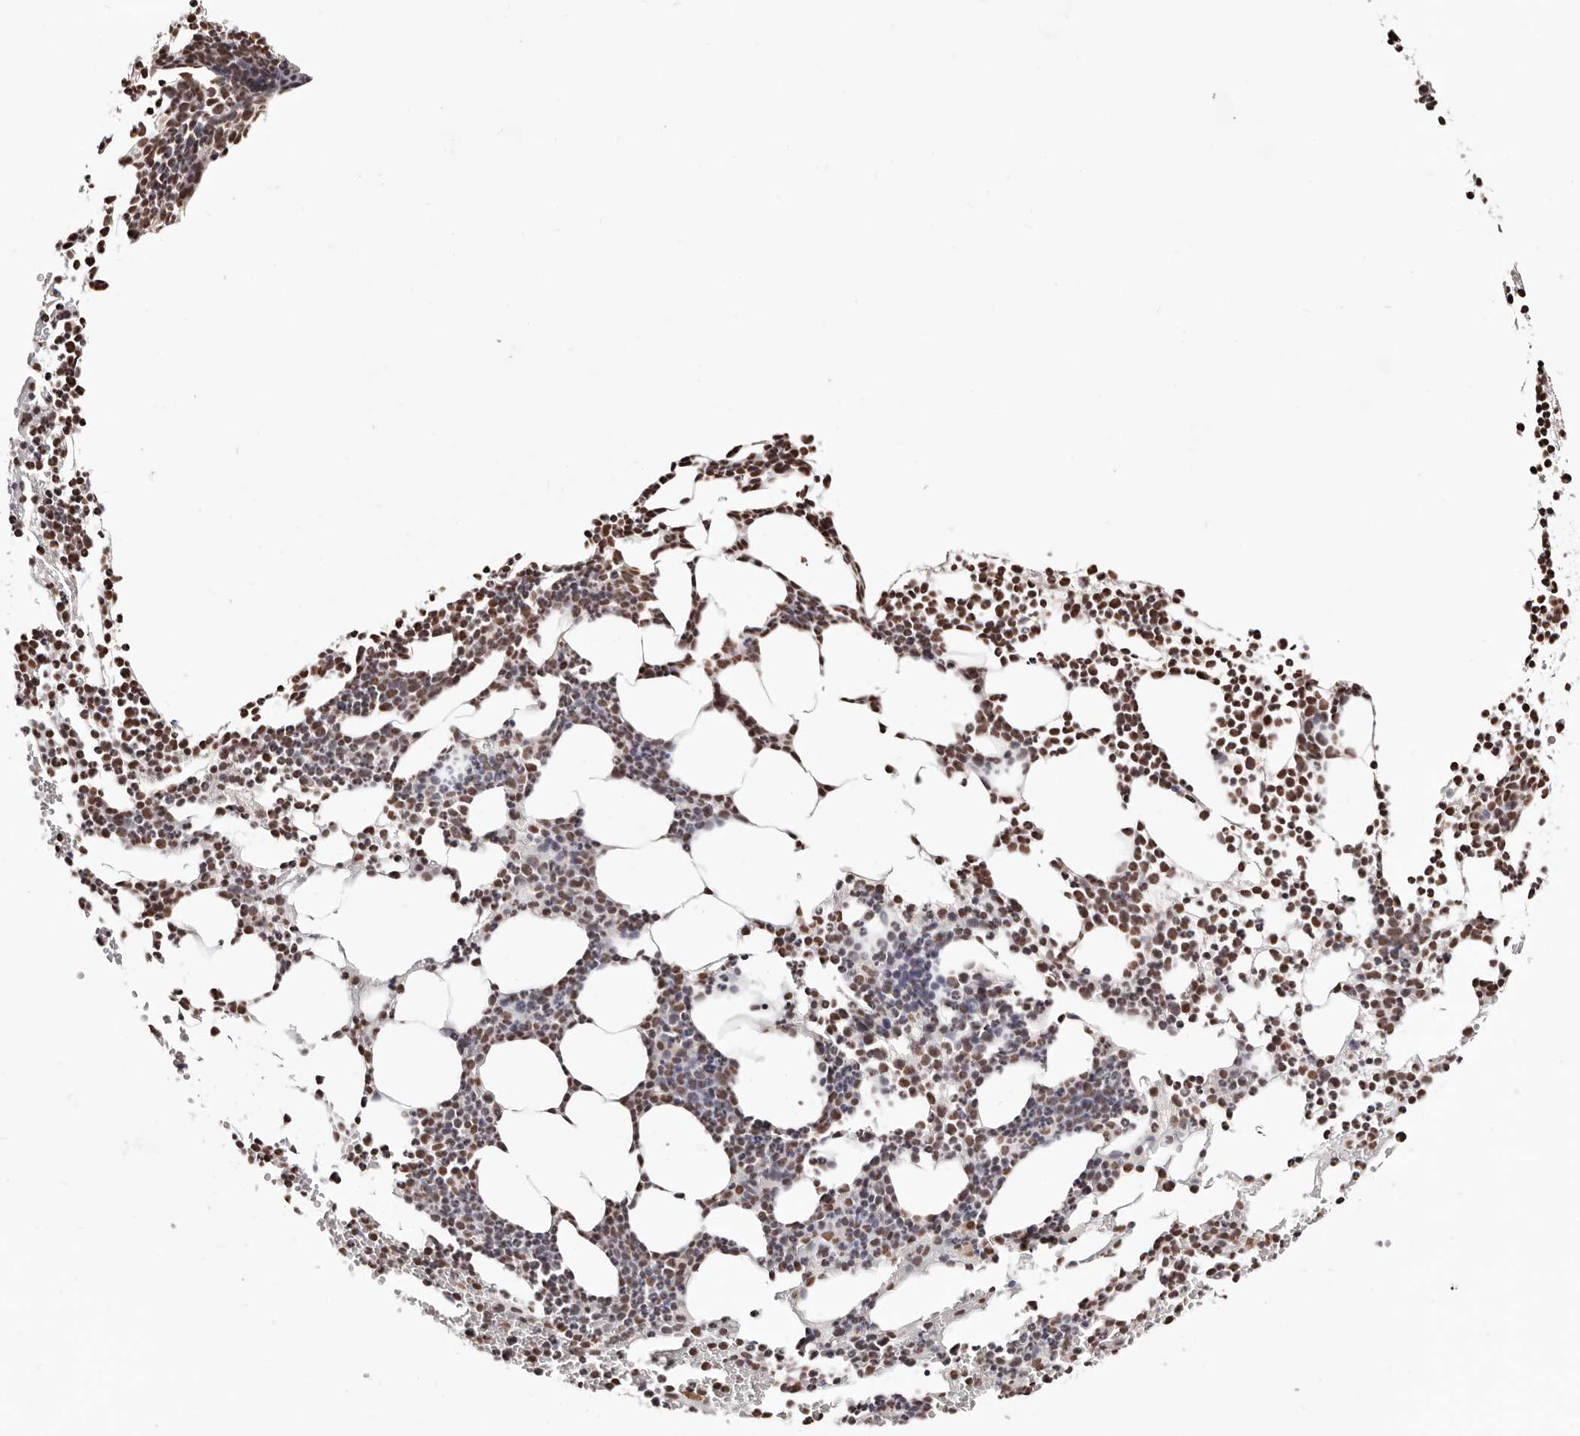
{"staining": {"intensity": "moderate", "quantity": ">75%", "location": "nuclear"}, "tissue": "bone marrow", "cell_type": "Hematopoietic cells", "image_type": "normal", "snomed": [{"axis": "morphology", "description": "Normal tissue, NOS"}, {"axis": "topography", "description": "Bone marrow"}], "caption": "Immunohistochemical staining of benign bone marrow exhibits moderate nuclear protein positivity in approximately >75% of hematopoietic cells.", "gene": "BICRAL", "patient": {"sex": "female", "age": 67}}